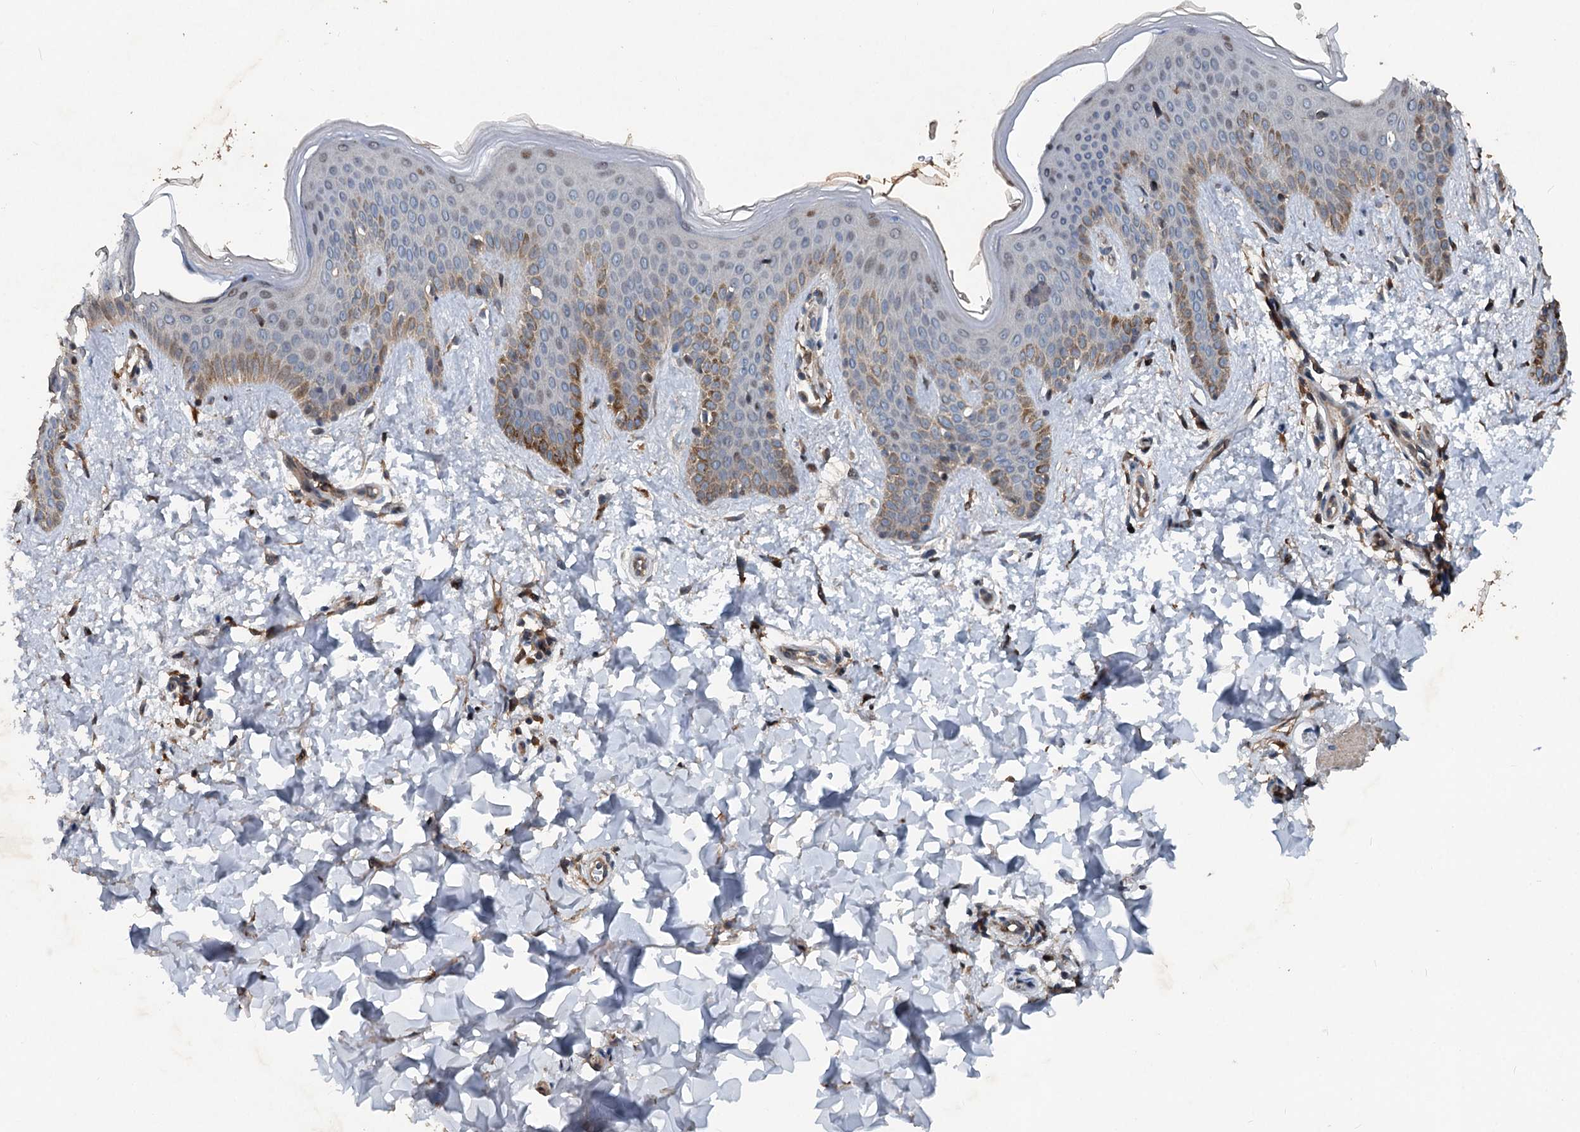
{"staining": {"intensity": "moderate", "quantity": ">75%", "location": "cytoplasmic/membranous"}, "tissue": "skin", "cell_type": "Fibroblasts", "image_type": "normal", "snomed": [{"axis": "morphology", "description": "Normal tissue, NOS"}, {"axis": "topography", "description": "Skin"}], "caption": "Skin stained with DAB (3,3'-diaminobenzidine) immunohistochemistry displays medium levels of moderate cytoplasmic/membranous staining in approximately >75% of fibroblasts. The staining was performed using DAB, with brown indicating positive protein expression. Nuclei are stained blue with hematoxylin.", "gene": "TAPBPL", "patient": {"sex": "male", "age": 36}}